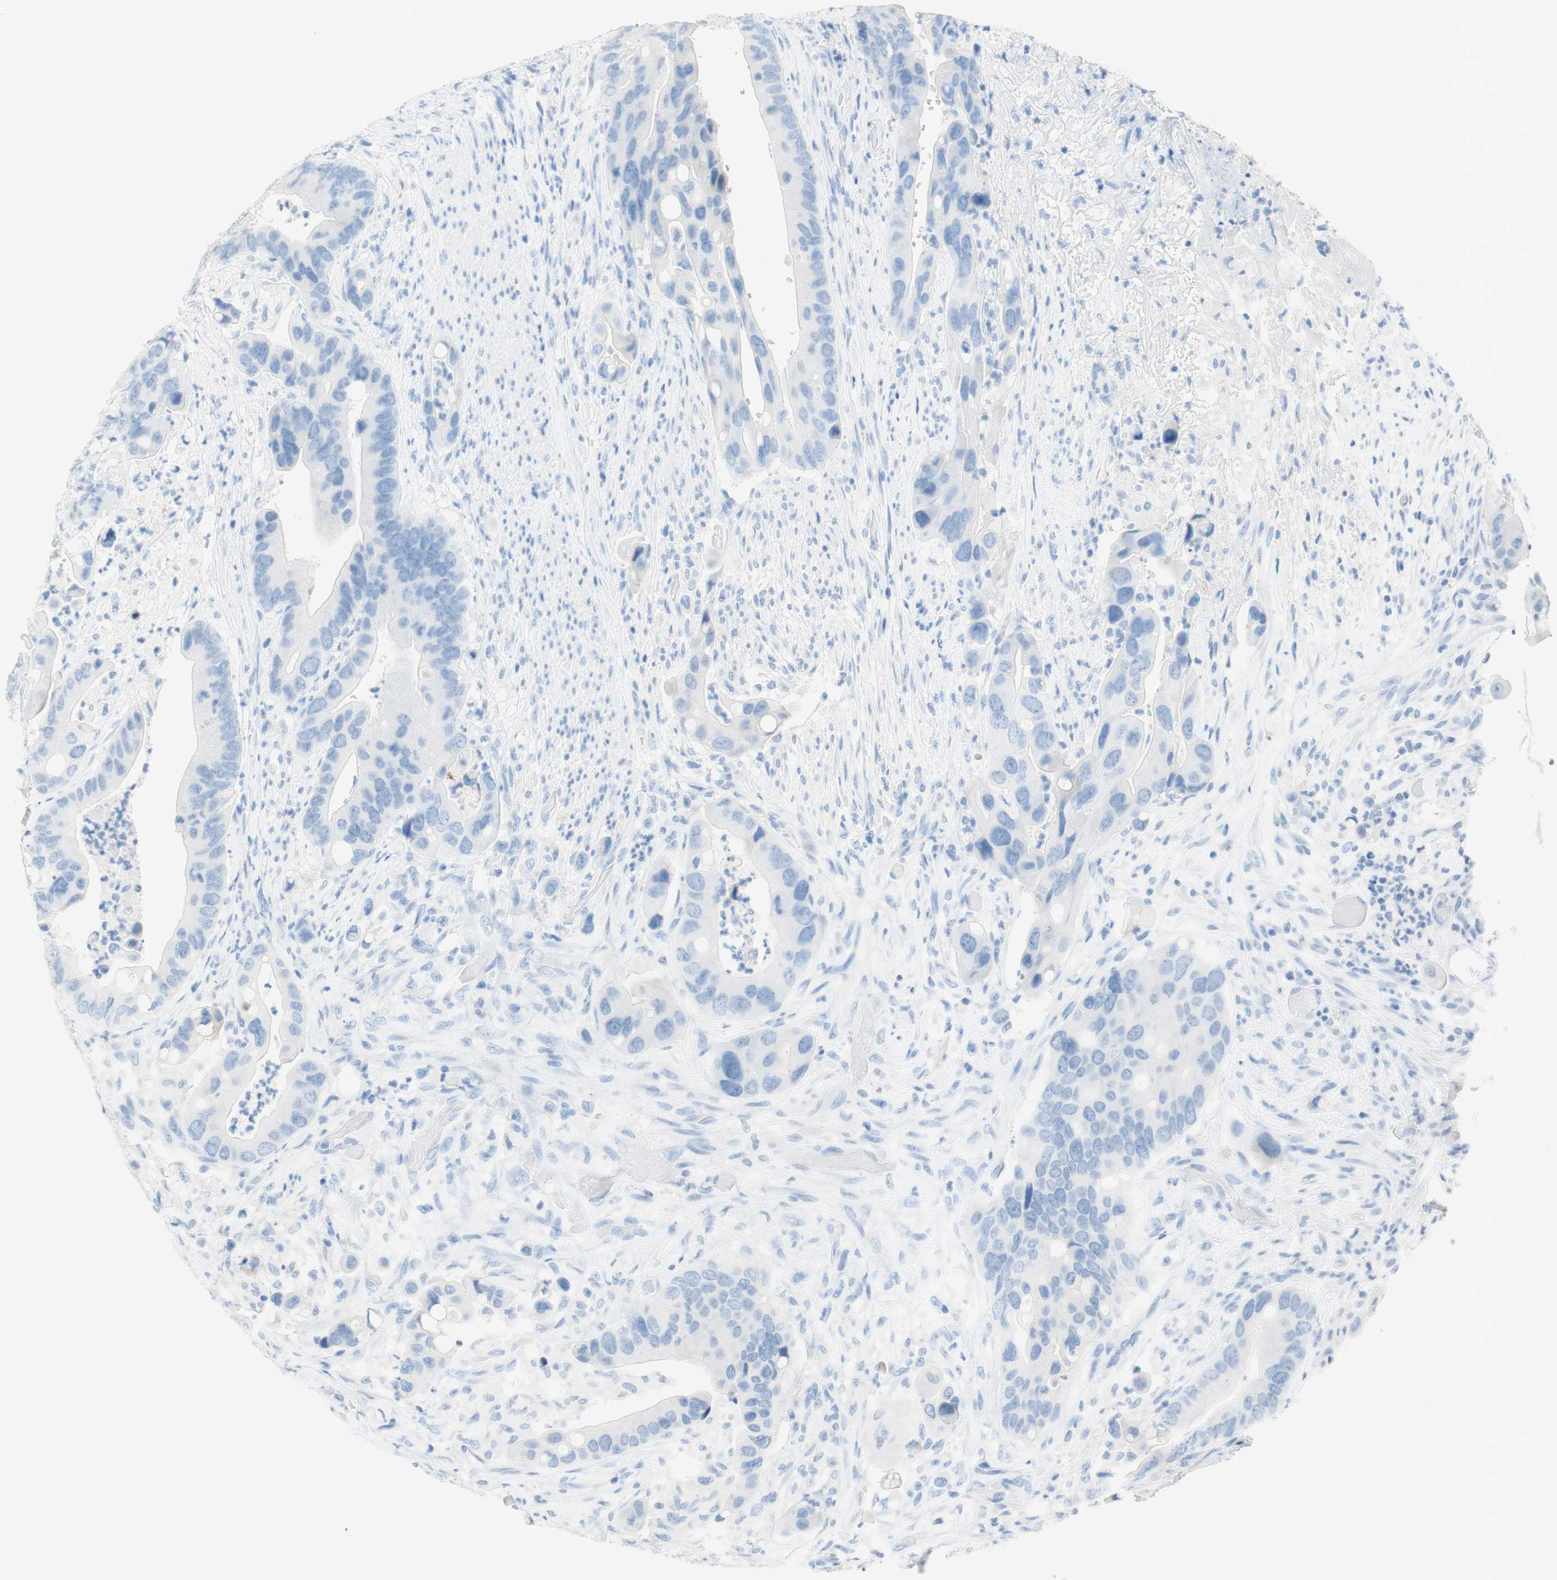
{"staining": {"intensity": "negative", "quantity": "none", "location": "none"}, "tissue": "colorectal cancer", "cell_type": "Tumor cells", "image_type": "cancer", "snomed": [{"axis": "morphology", "description": "Adenocarcinoma, NOS"}, {"axis": "topography", "description": "Rectum"}], "caption": "High power microscopy micrograph of an immunohistochemistry image of colorectal cancer (adenocarcinoma), revealing no significant positivity in tumor cells.", "gene": "POLR2J3", "patient": {"sex": "female", "age": 57}}